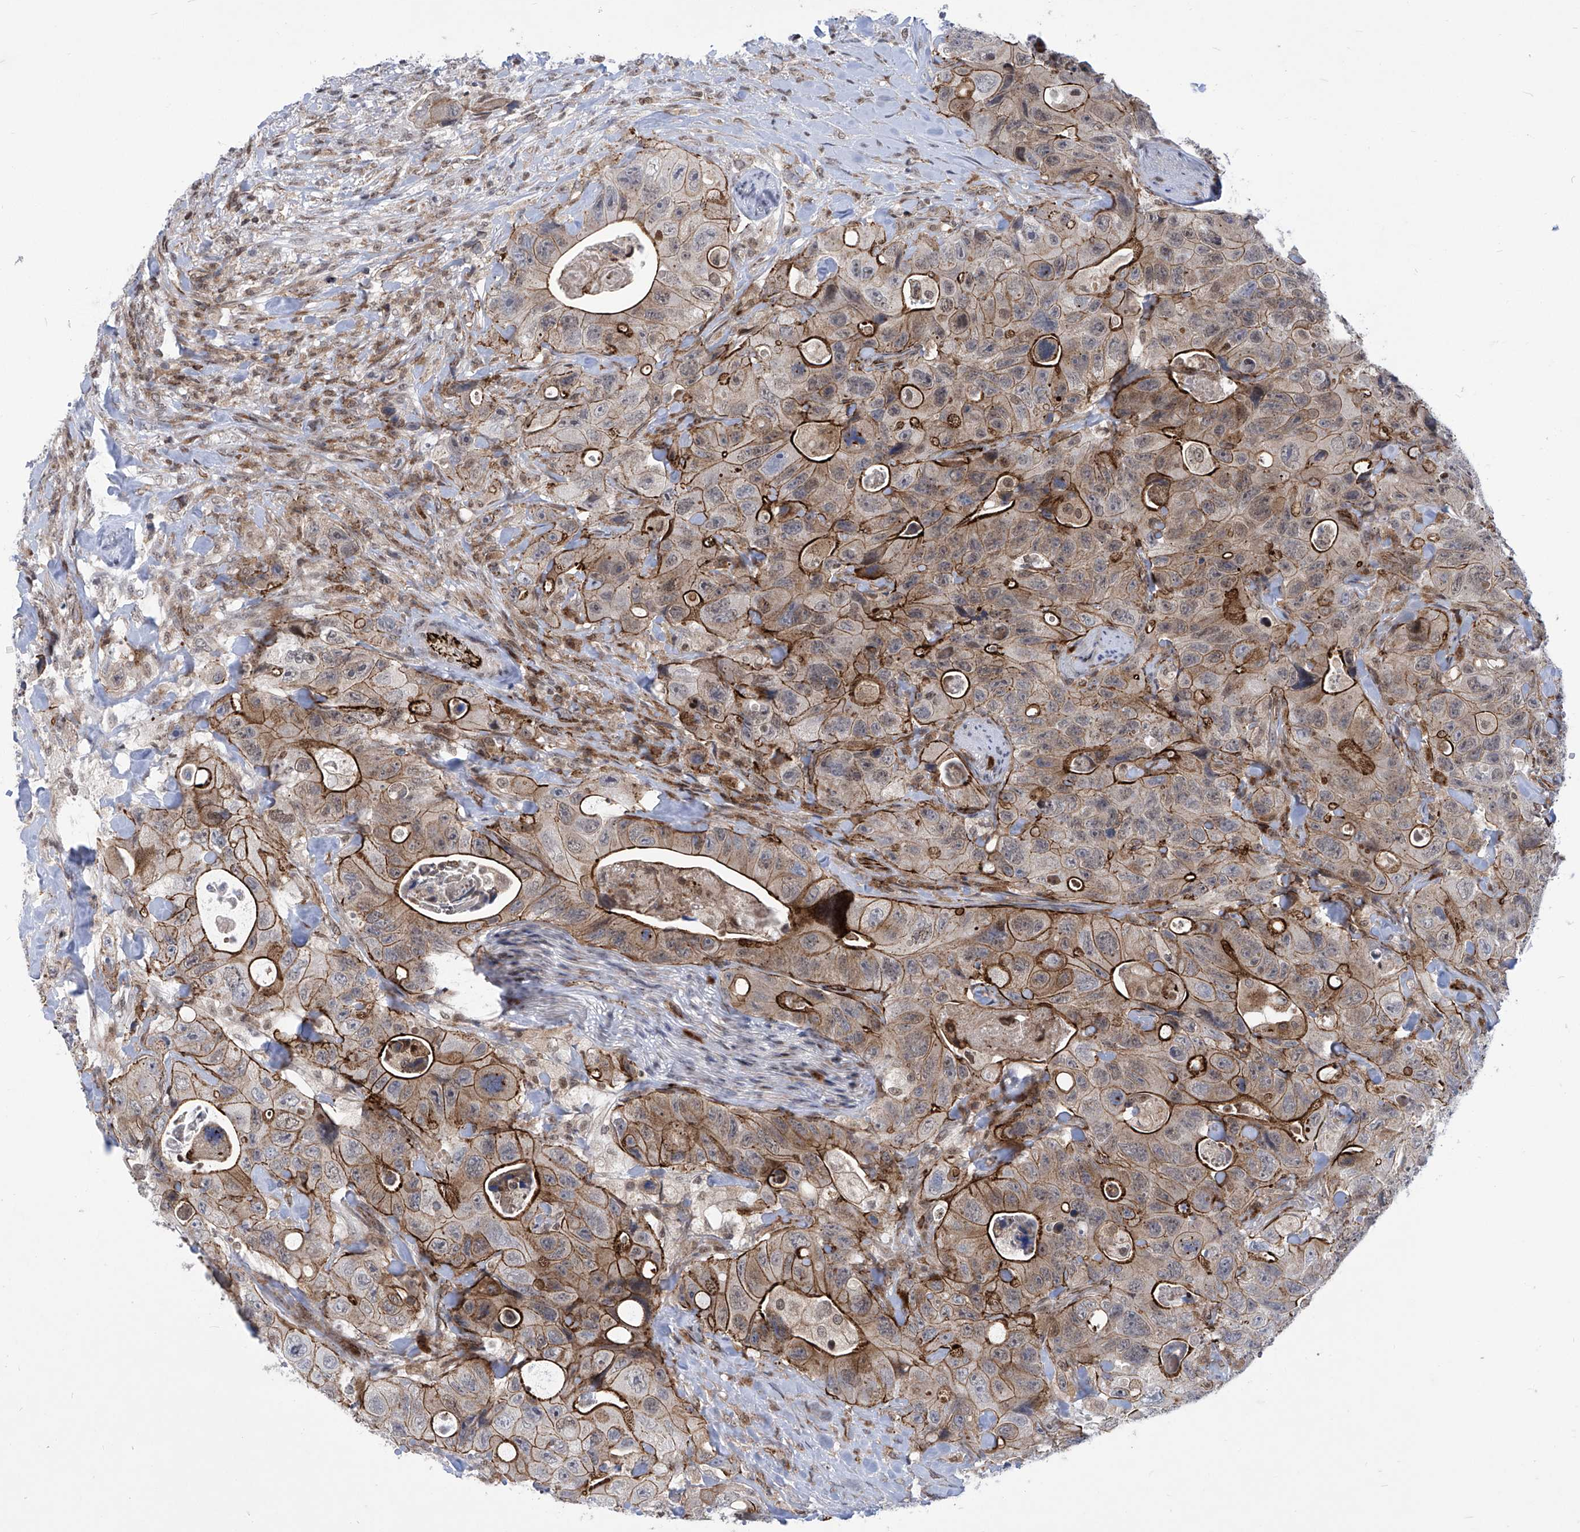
{"staining": {"intensity": "strong", "quantity": "25%-75%", "location": "cytoplasmic/membranous"}, "tissue": "colorectal cancer", "cell_type": "Tumor cells", "image_type": "cancer", "snomed": [{"axis": "morphology", "description": "Adenocarcinoma, NOS"}, {"axis": "topography", "description": "Colon"}], "caption": "This is a histology image of IHC staining of adenocarcinoma (colorectal), which shows strong staining in the cytoplasmic/membranous of tumor cells.", "gene": "CEP290", "patient": {"sex": "female", "age": 46}}